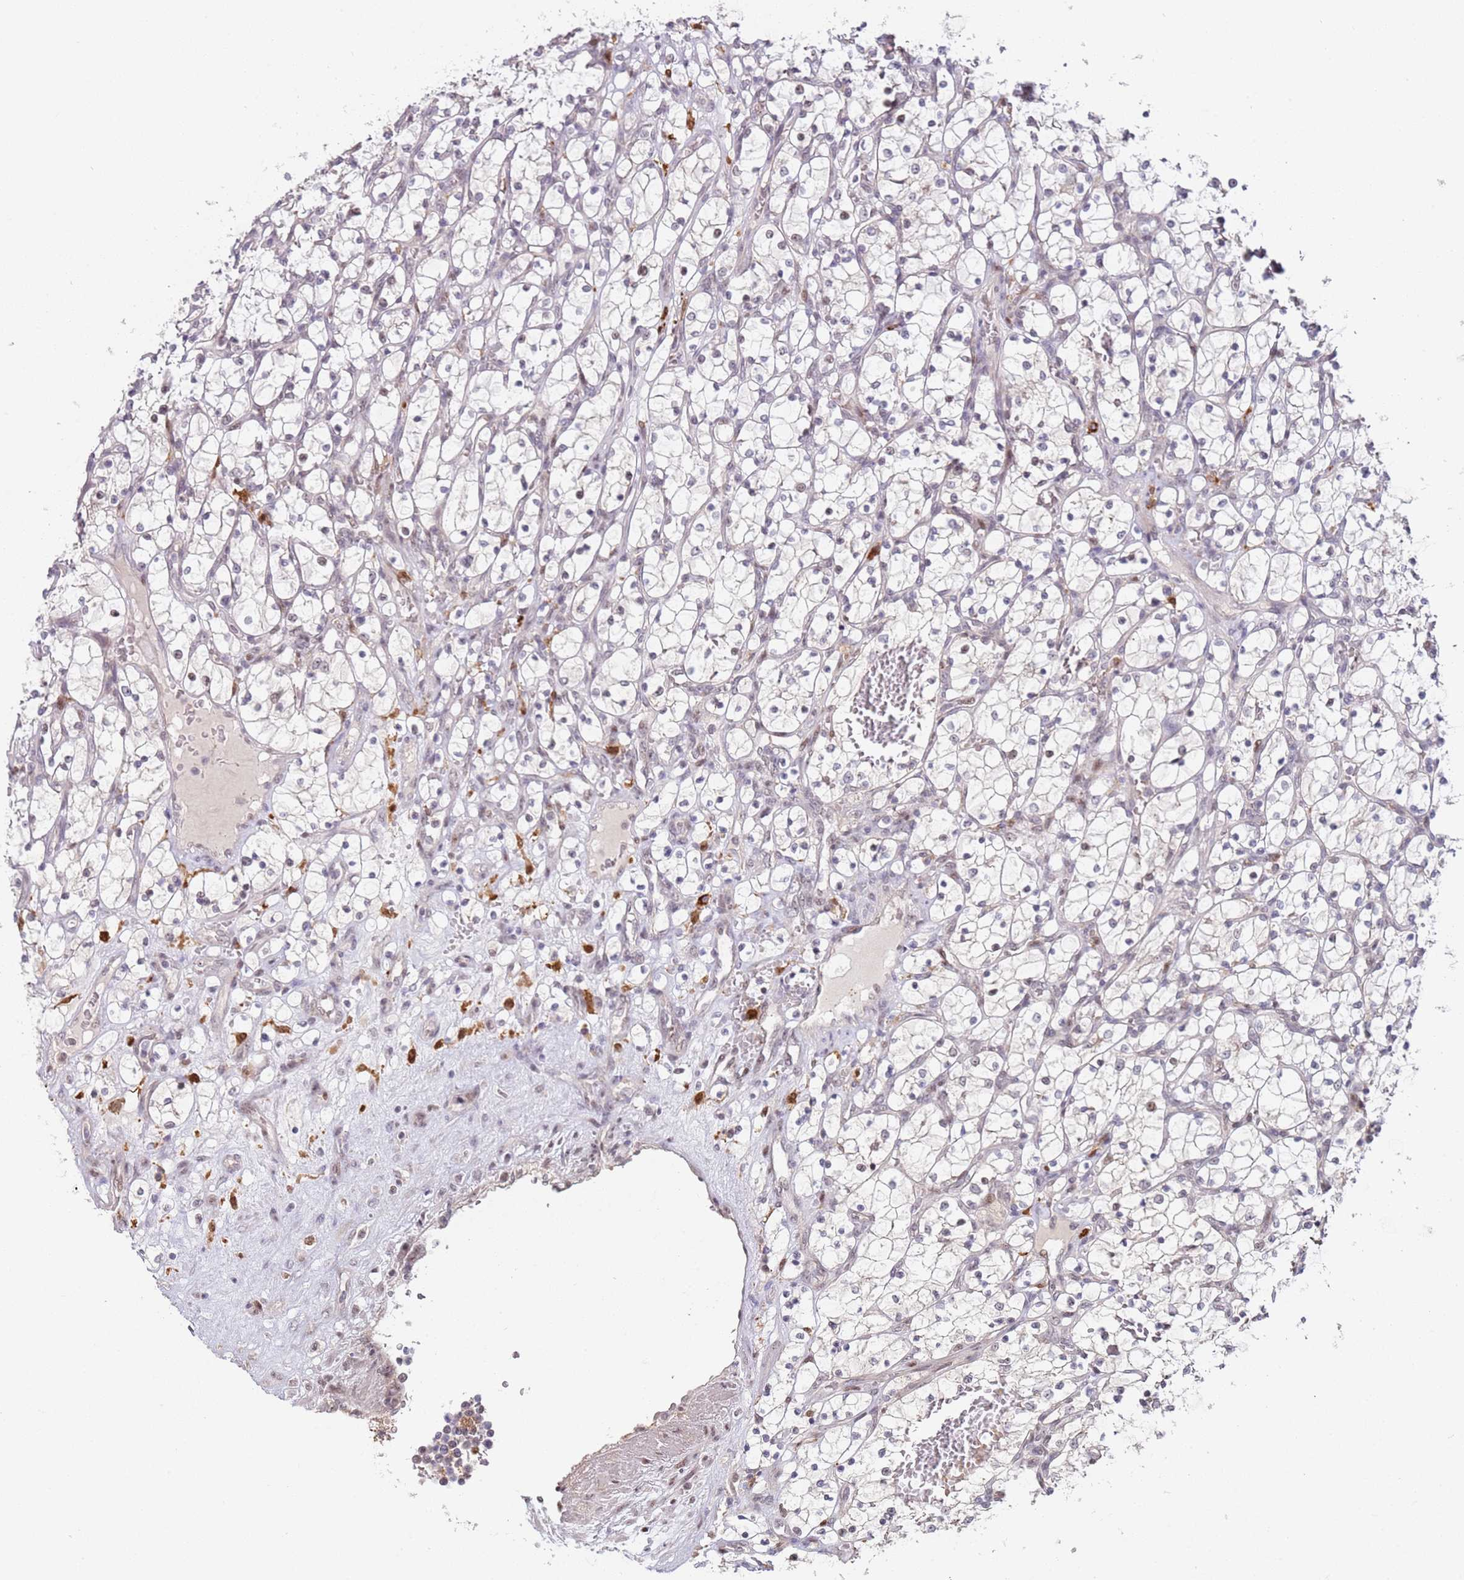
{"staining": {"intensity": "negative", "quantity": "none", "location": "none"}, "tissue": "renal cancer", "cell_type": "Tumor cells", "image_type": "cancer", "snomed": [{"axis": "morphology", "description": "Adenocarcinoma, NOS"}, {"axis": "topography", "description": "Kidney"}], "caption": "This is an immunohistochemistry photomicrograph of renal adenocarcinoma. There is no staining in tumor cells.", "gene": "LGALSL", "patient": {"sex": "female", "age": 69}}